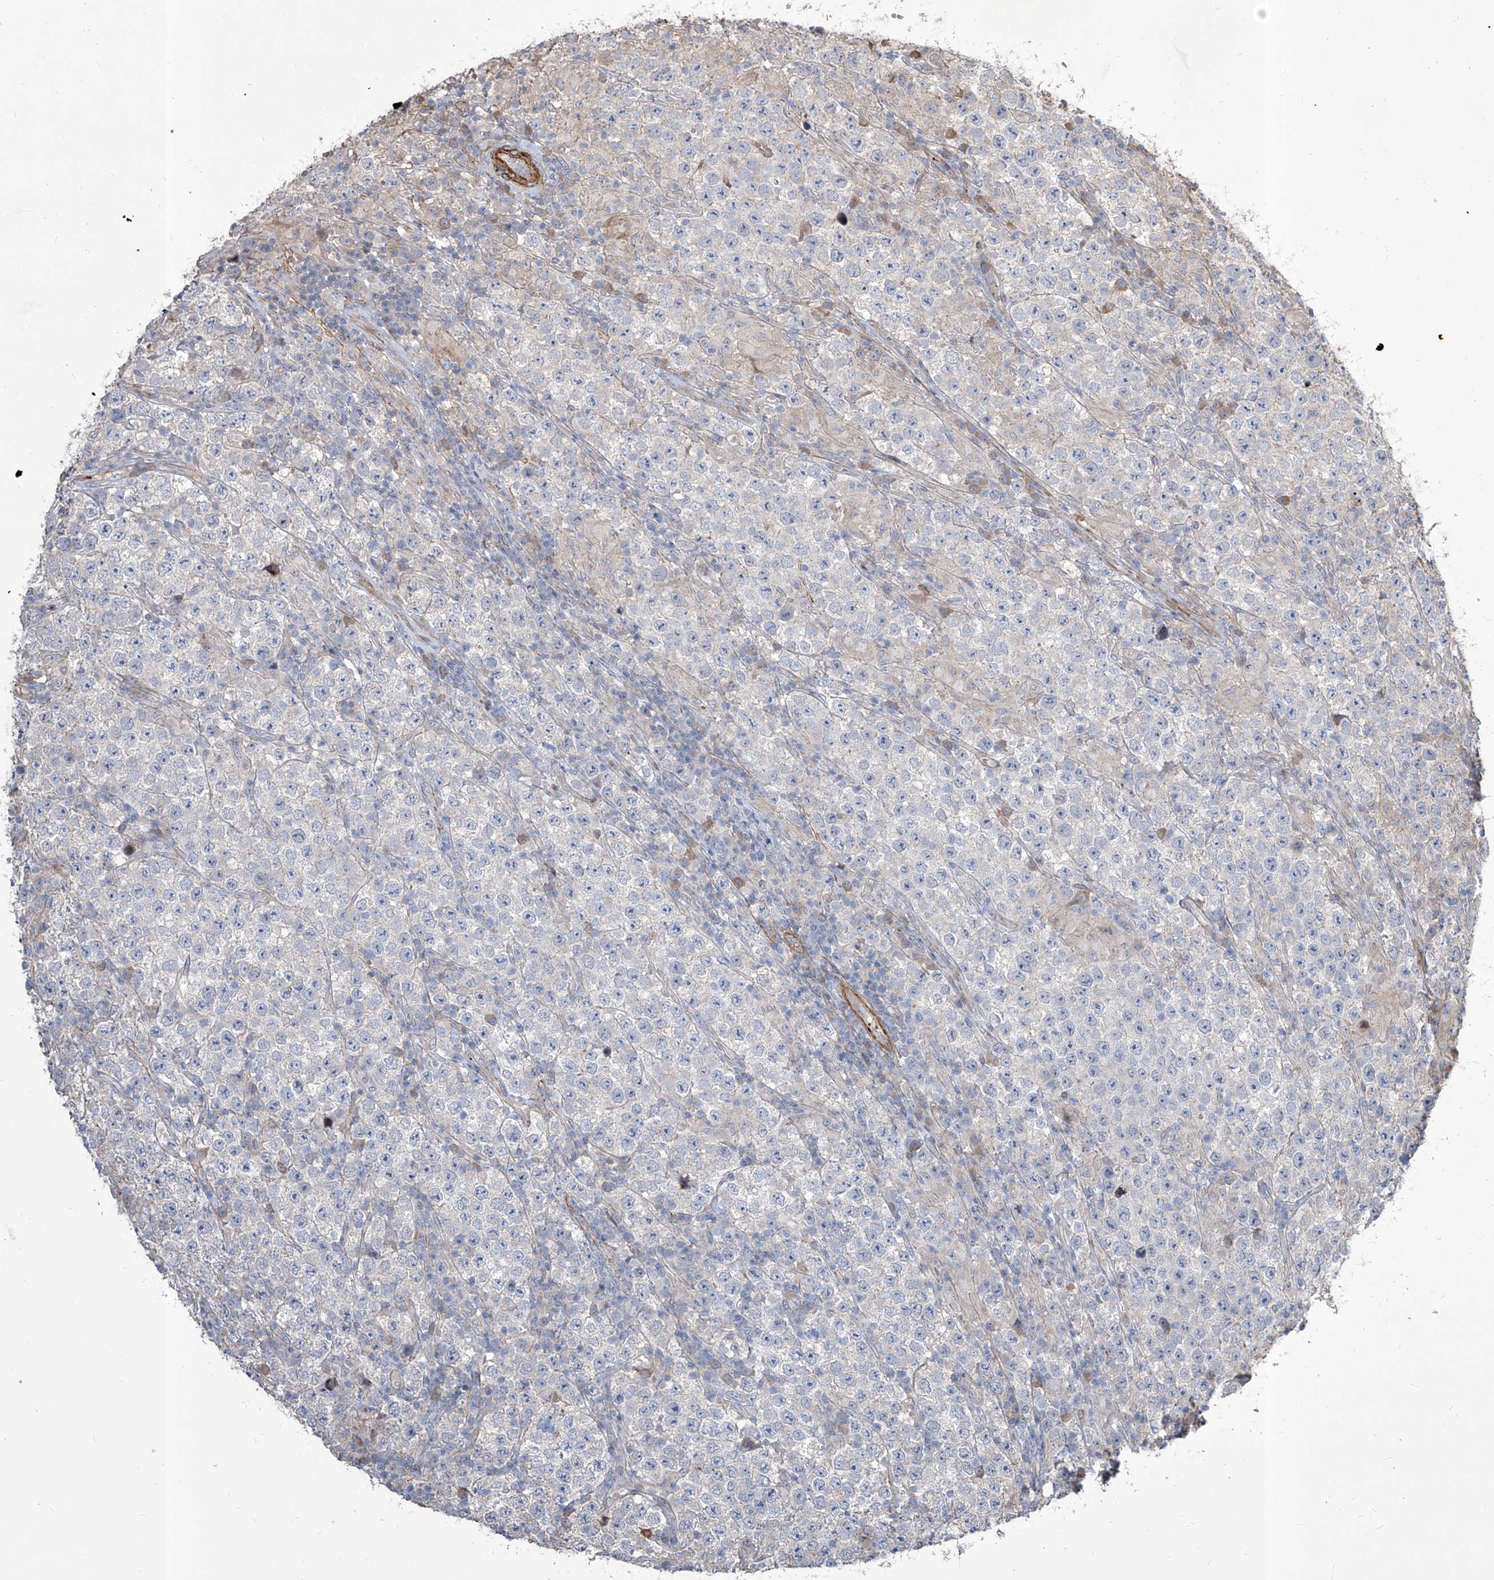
{"staining": {"intensity": "negative", "quantity": "none", "location": "none"}, "tissue": "testis cancer", "cell_type": "Tumor cells", "image_type": "cancer", "snomed": [{"axis": "morphology", "description": "Normal tissue, NOS"}, {"axis": "morphology", "description": "Urothelial carcinoma, High grade"}, {"axis": "morphology", "description": "Seminoma, NOS"}, {"axis": "morphology", "description": "Carcinoma, Embryonal, NOS"}, {"axis": "topography", "description": "Urinary bladder"}, {"axis": "topography", "description": "Testis"}], "caption": "IHC image of neoplastic tissue: urothelial carcinoma (high-grade) (testis) stained with DAB shows no significant protein expression in tumor cells.", "gene": "FAM83B", "patient": {"sex": "male", "age": 41}}